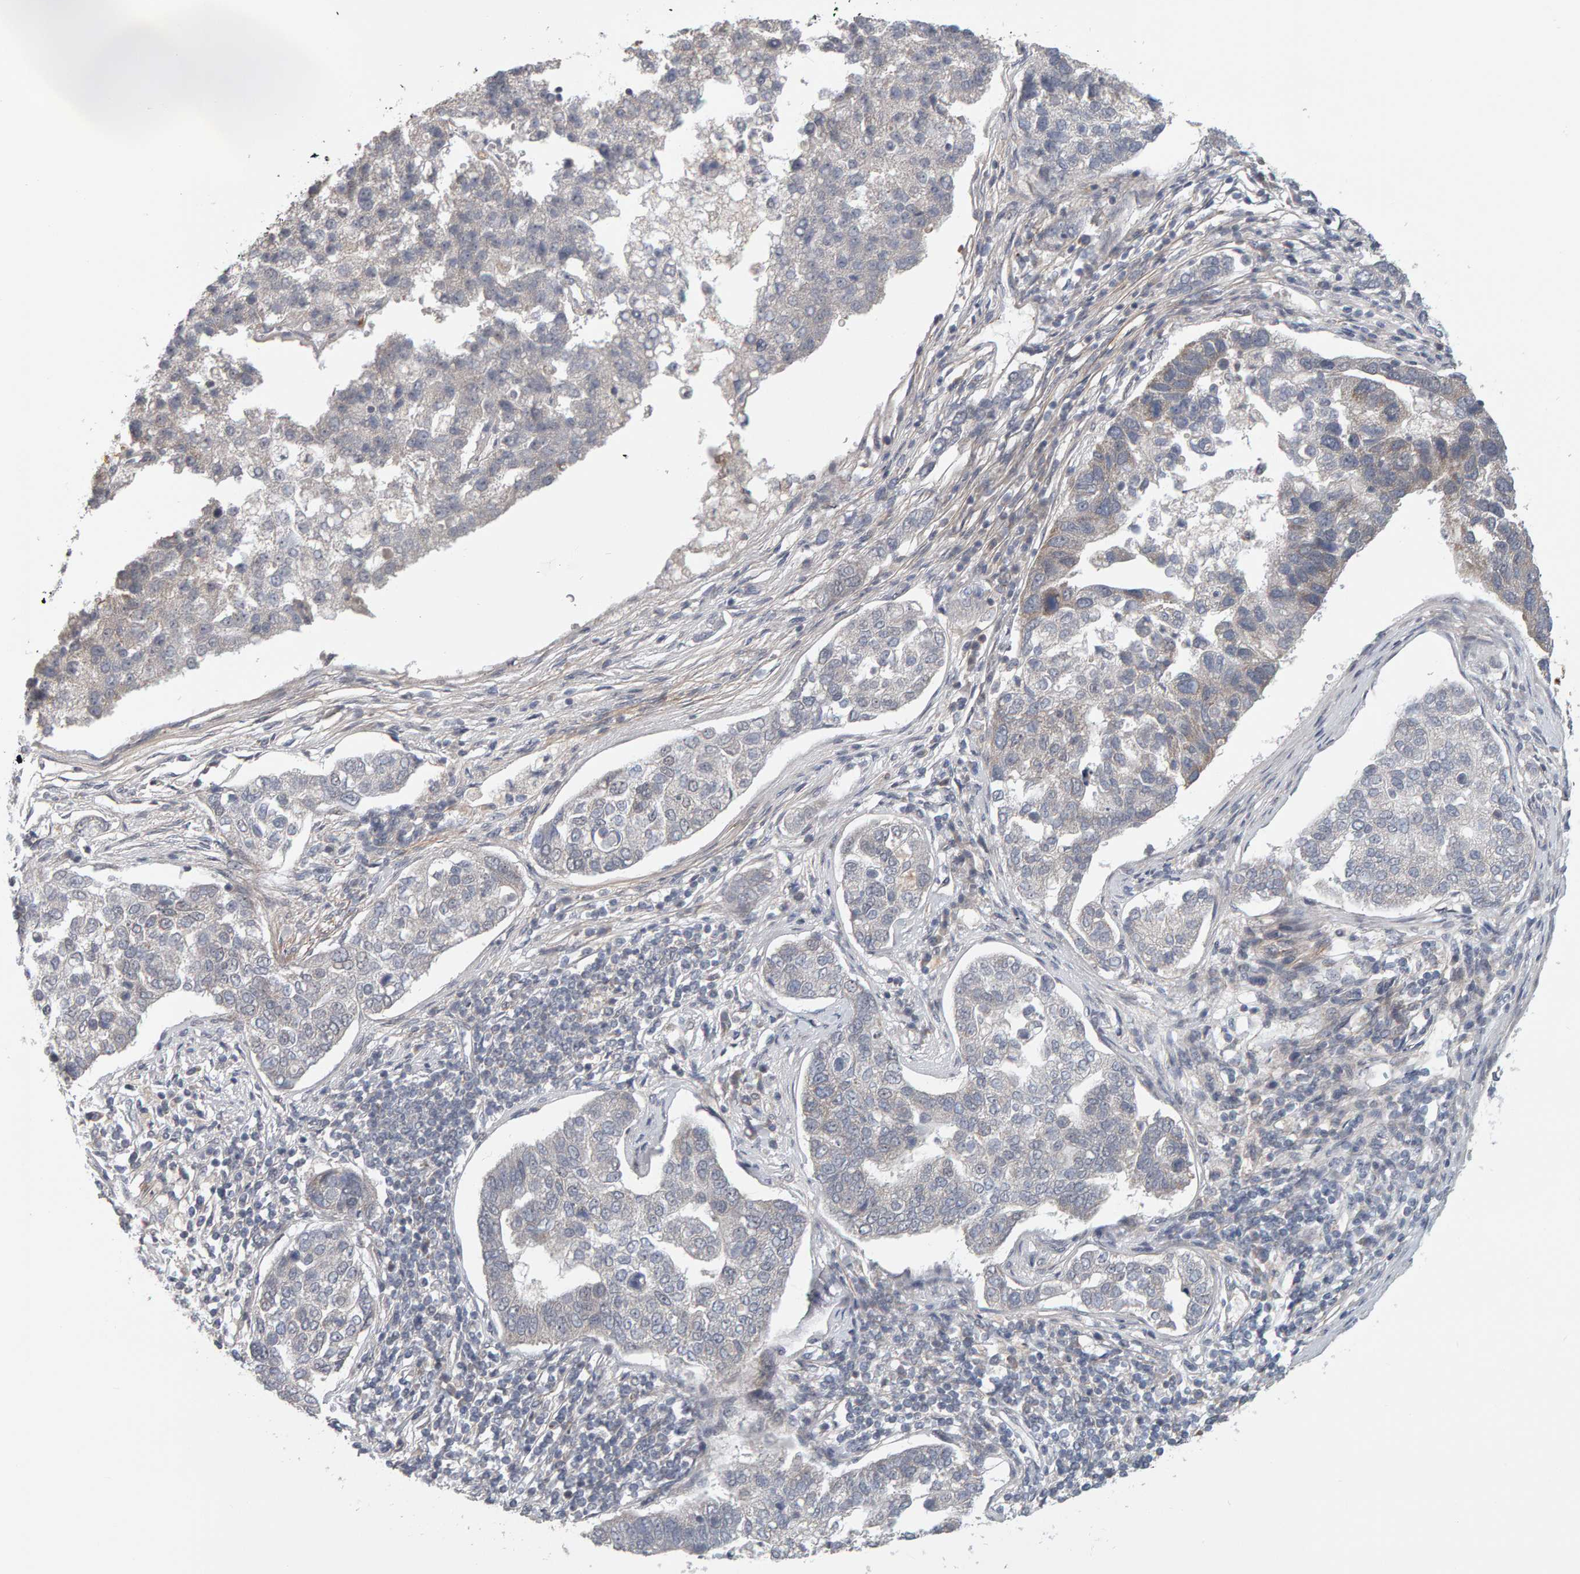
{"staining": {"intensity": "negative", "quantity": "none", "location": "none"}, "tissue": "pancreatic cancer", "cell_type": "Tumor cells", "image_type": "cancer", "snomed": [{"axis": "morphology", "description": "Adenocarcinoma, NOS"}, {"axis": "topography", "description": "Pancreas"}], "caption": "Immunohistochemistry (IHC) micrograph of pancreatic adenocarcinoma stained for a protein (brown), which demonstrates no staining in tumor cells.", "gene": "DAP3", "patient": {"sex": "female", "age": 61}}